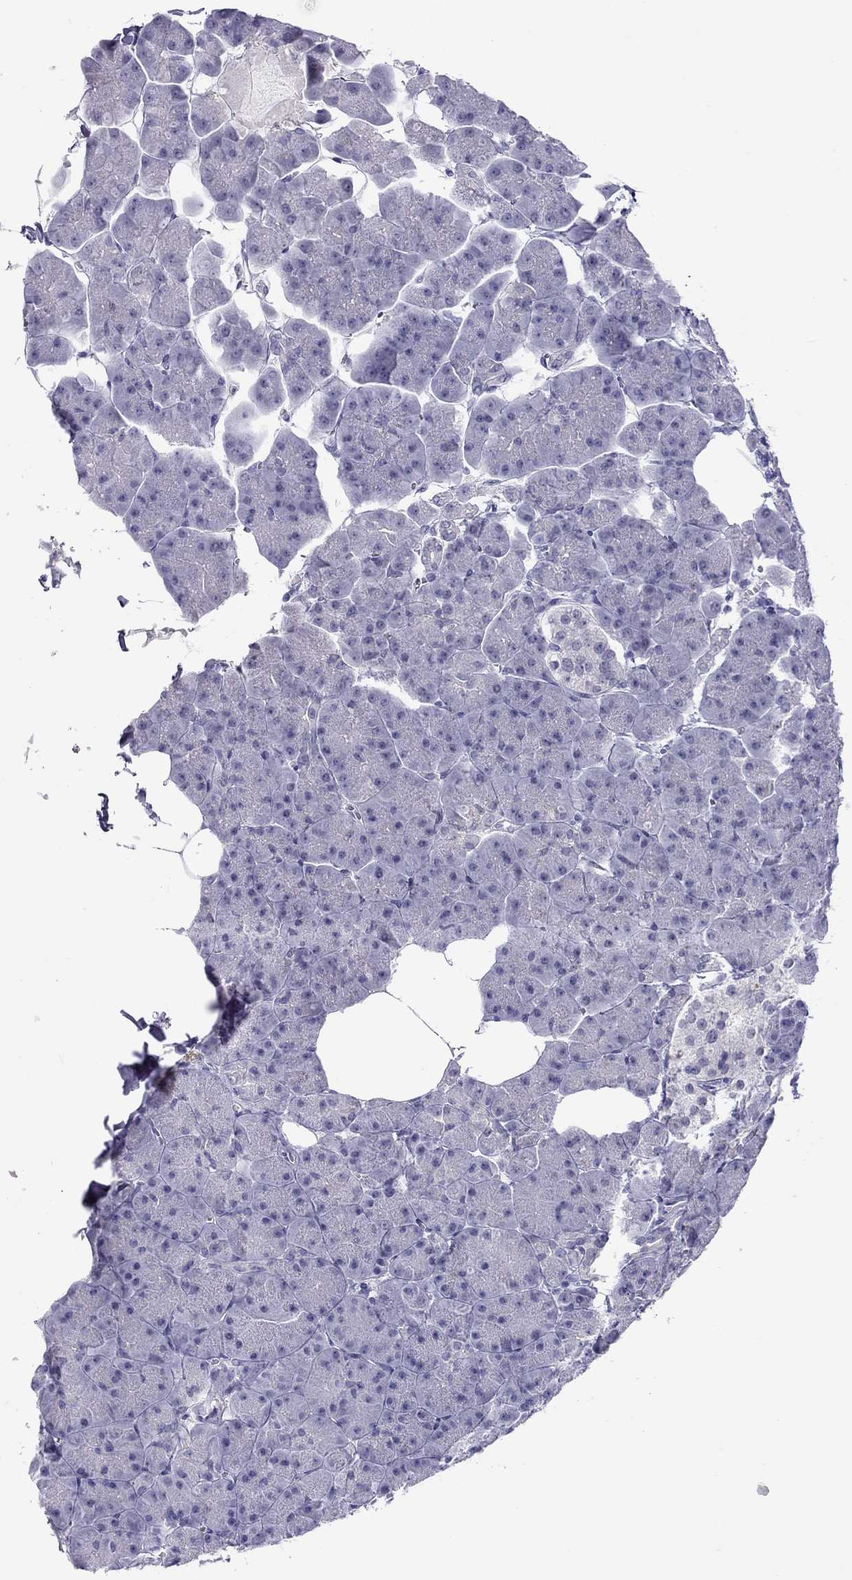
{"staining": {"intensity": "negative", "quantity": "none", "location": "none"}, "tissue": "pancreas", "cell_type": "Exocrine glandular cells", "image_type": "normal", "snomed": [{"axis": "morphology", "description": "Normal tissue, NOS"}, {"axis": "topography", "description": "Adipose tissue"}, {"axis": "topography", "description": "Pancreas"}, {"axis": "topography", "description": "Peripheral nerve tissue"}], "caption": "IHC image of benign pancreas: human pancreas stained with DAB (3,3'-diaminobenzidine) demonstrates no significant protein staining in exocrine glandular cells. Nuclei are stained in blue.", "gene": "CHRNB3", "patient": {"sex": "female", "age": 58}}